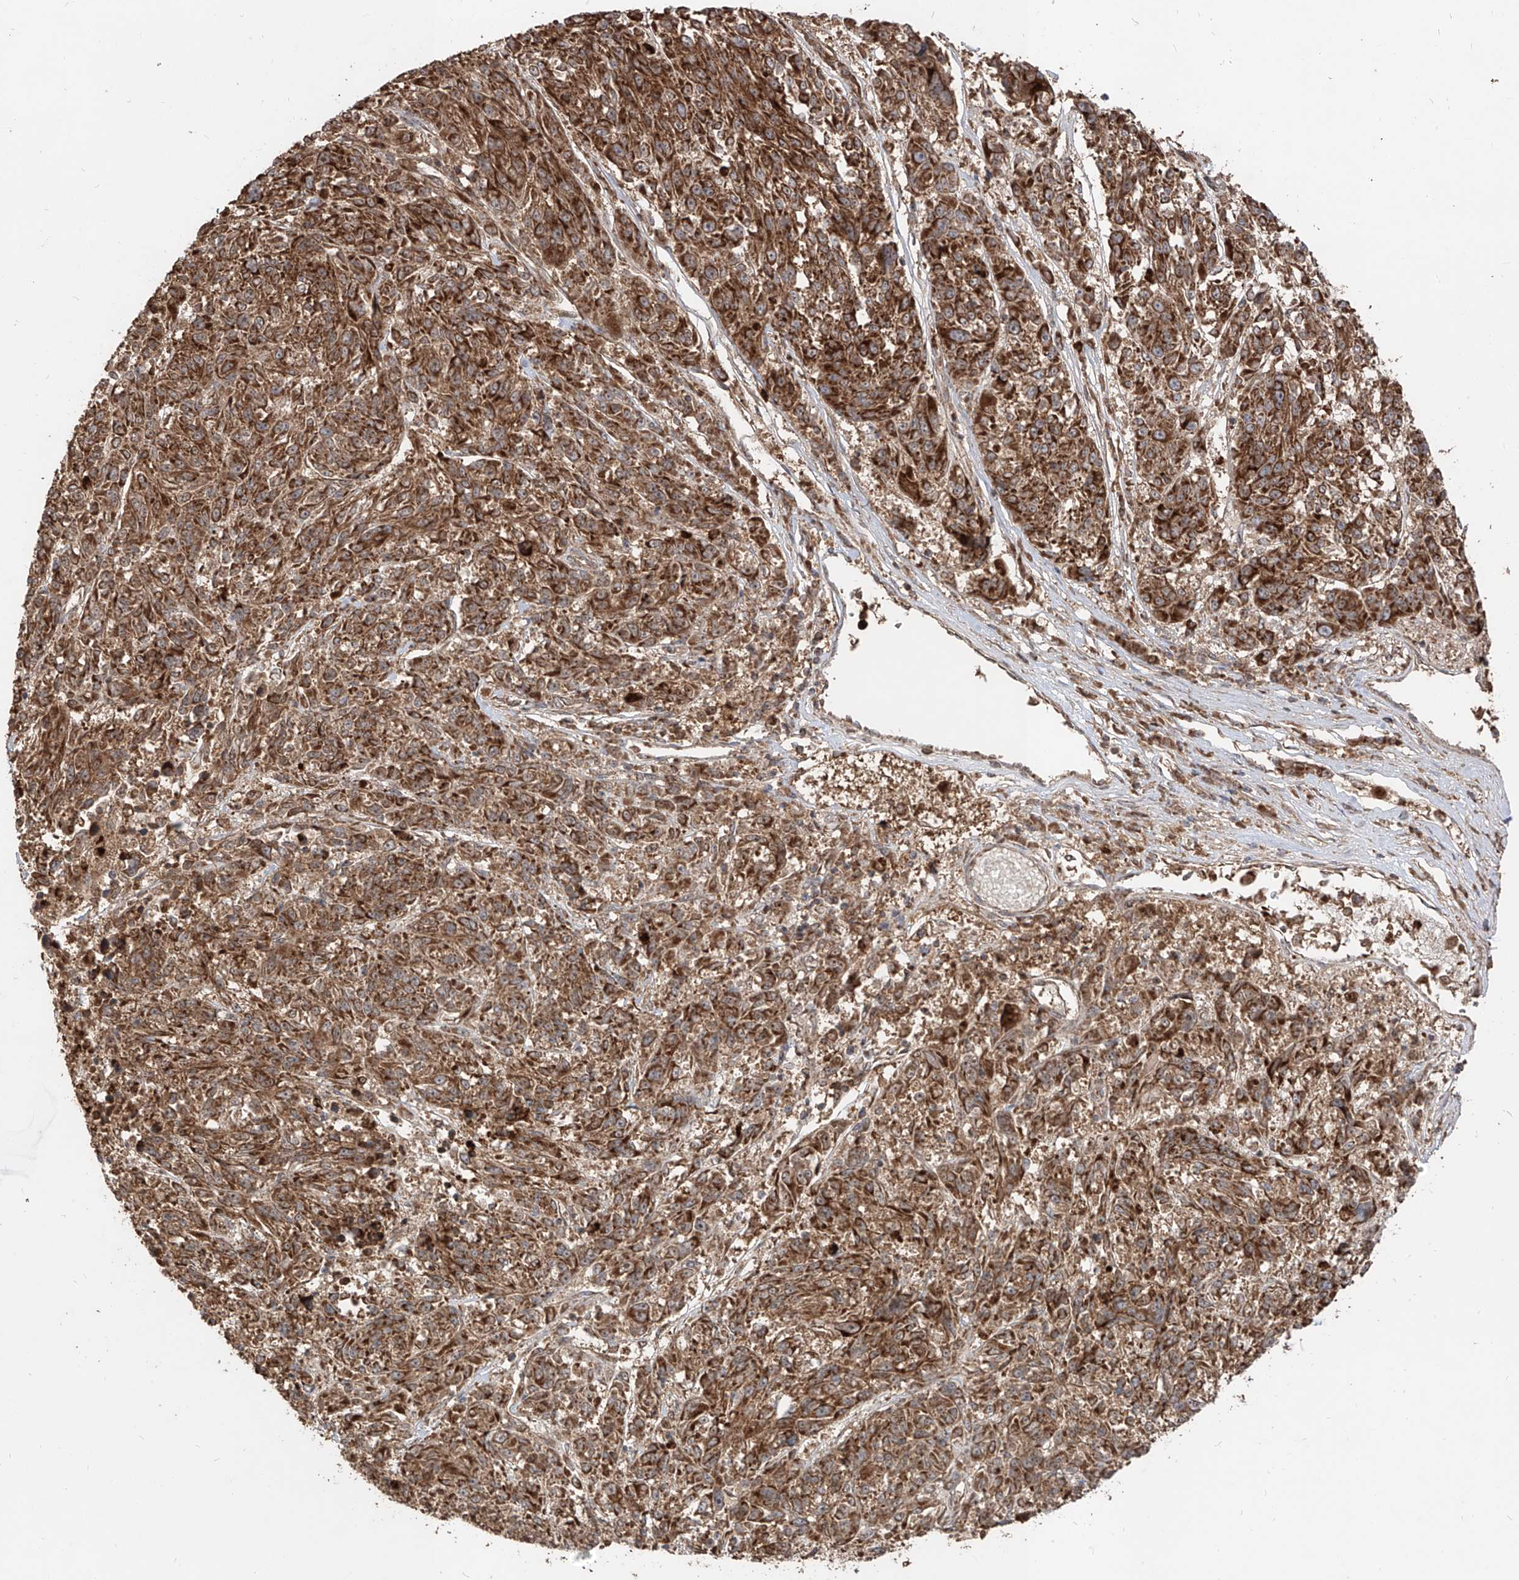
{"staining": {"intensity": "strong", "quantity": ">75%", "location": "cytoplasmic/membranous"}, "tissue": "melanoma", "cell_type": "Tumor cells", "image_type": "cancer", "snomed": [{"axis": "morphology", "description": "Malignant melanoma, NOS"}, {"axis": "topography", "description": "Skin"}], "caption": "Melanoma stained with immunohistochemistry displays strong cytoplasmic/membranous staining in about >75% of tumor cells. The protein of interest is stained brown, and the nuclei are stained in blue (DAB IHC with brightfield microscopy, high magnification).", "gene": "AIM2", "patient": {"sex": "male", "age": 53}}